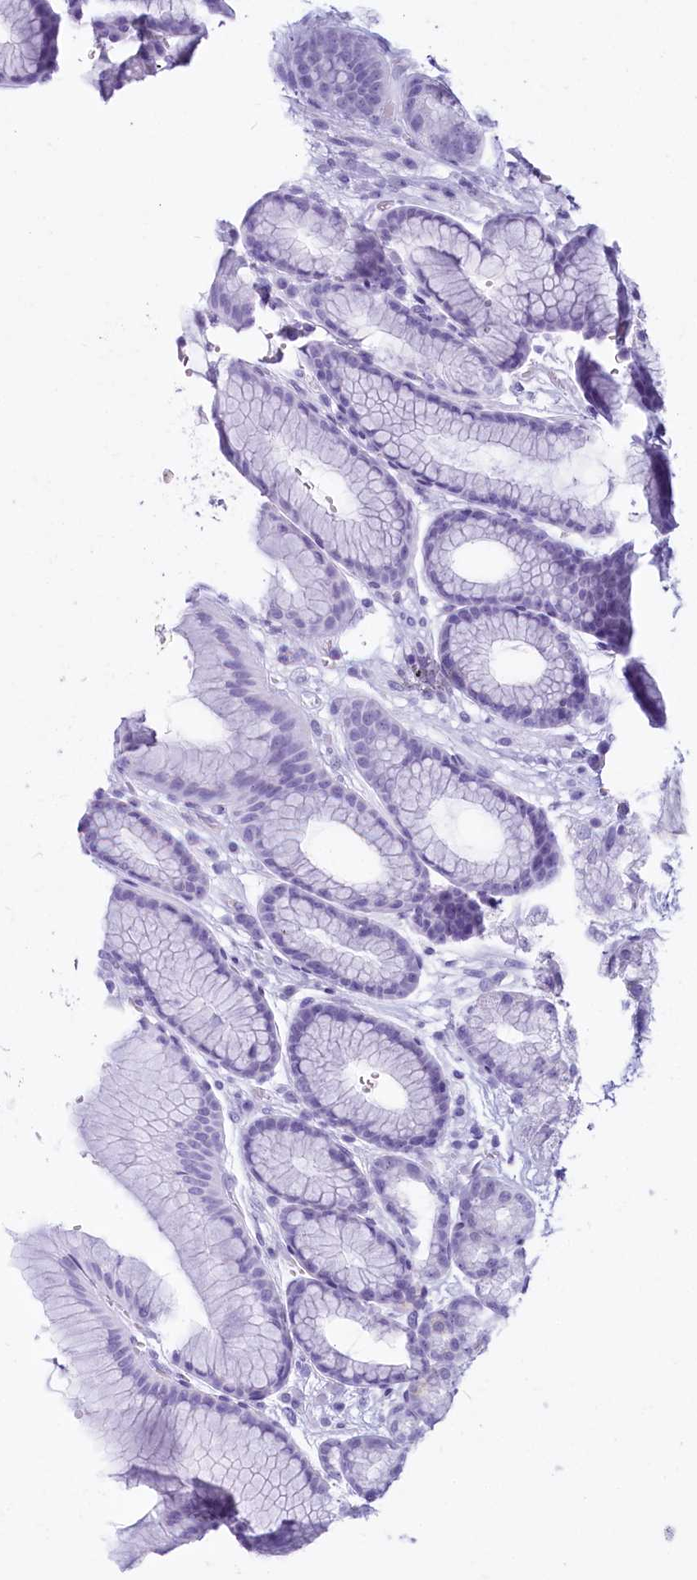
{"staining": {"intensity": "weak", "quantity": "<25%", "location": "nuclear"}, "tissue": "stomach", "cell_type": "Glandular cells", "image_type": "normal", "snomed": [{"axis": "morphology", "description": "Normal tissue, NOS"}, {"axis": "morphology", "description": "Adenocarcinoma, NOS"}, {"axis": "topography", "description": "Stomach"}], "caption": "Immunohistochemical staining of normal stomach demonstrates no significant staining in glandular cells.", "gene": "PROCR", "patient": {"sex": "male", "age": 57}}